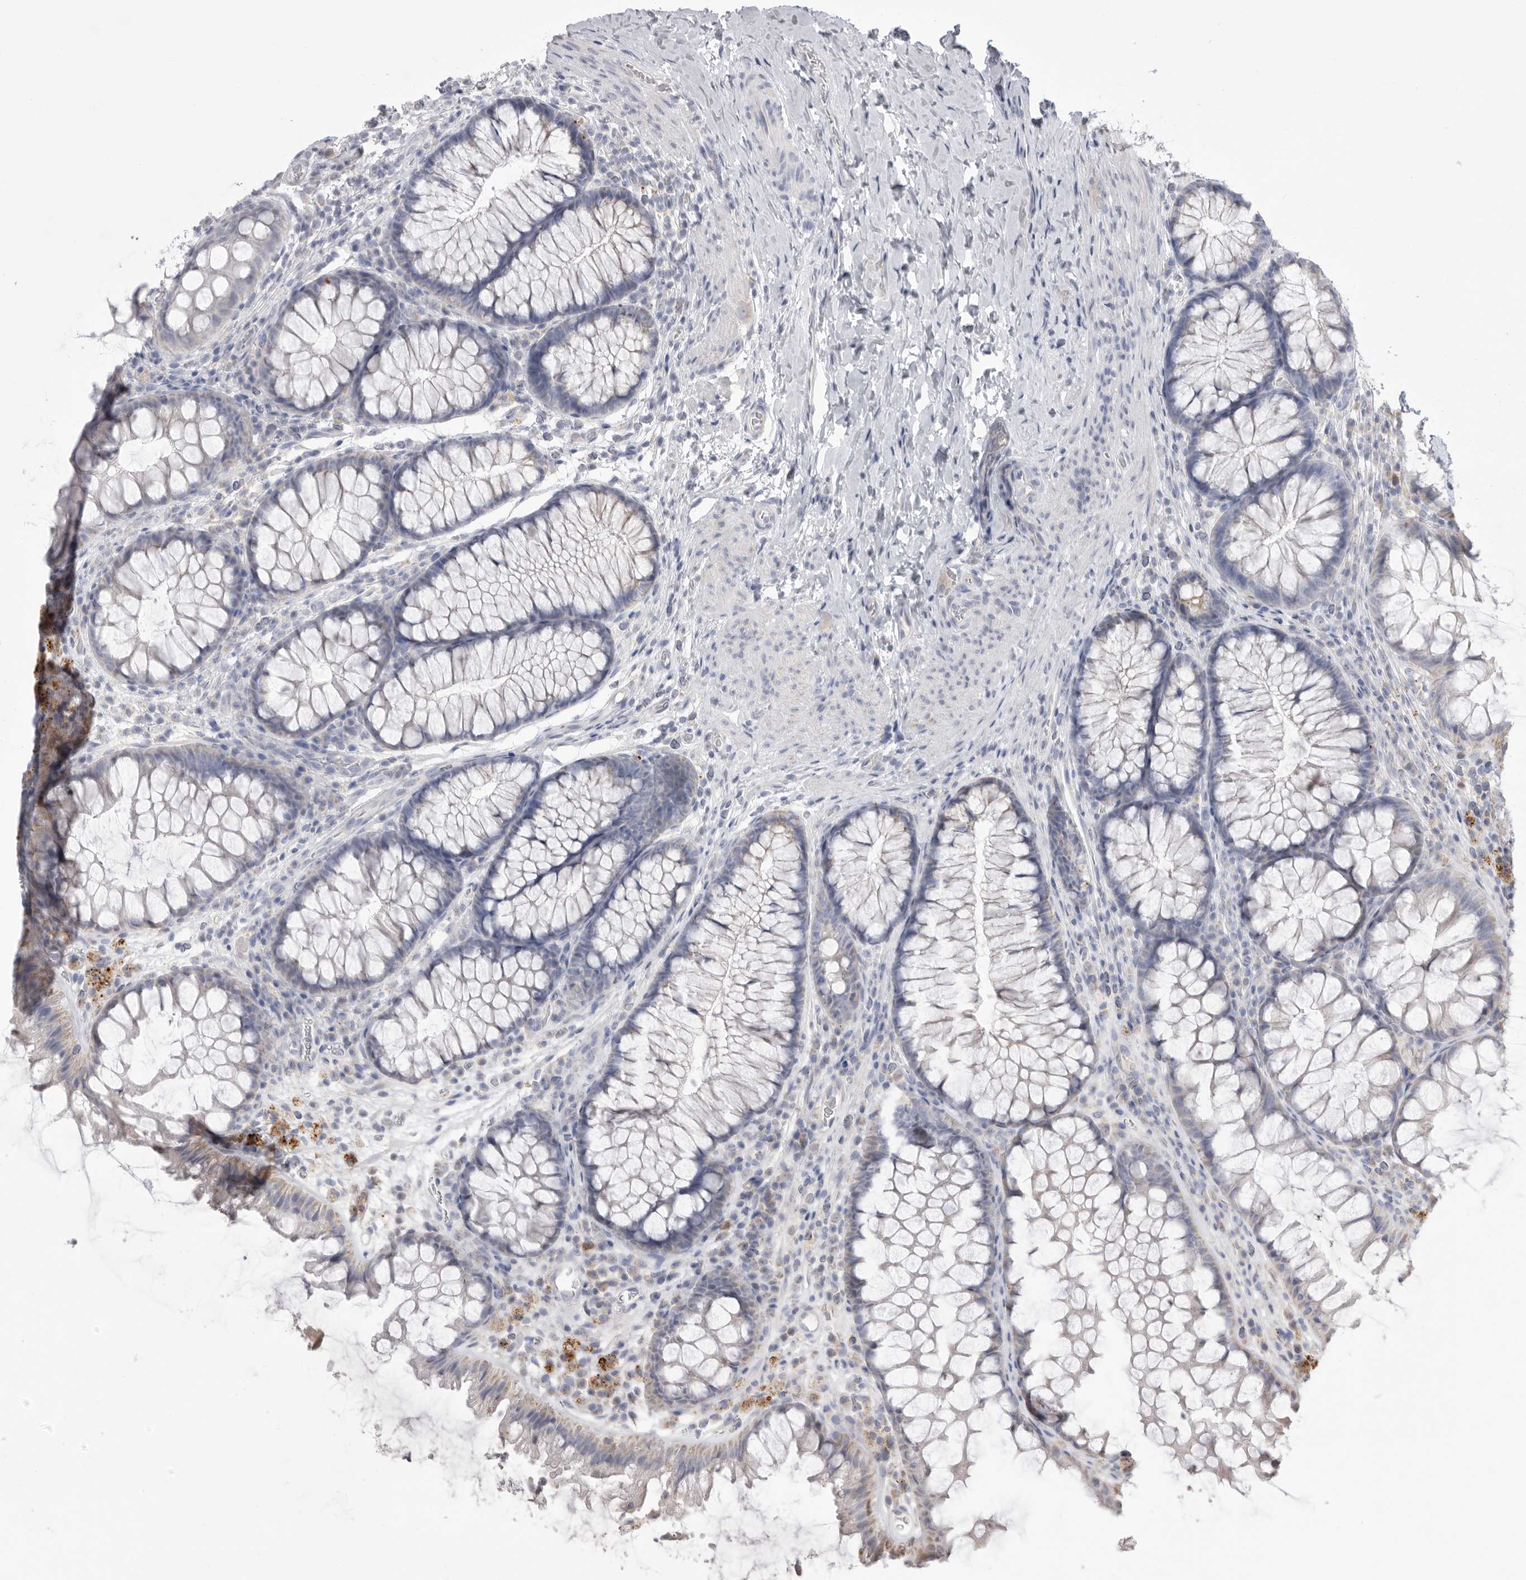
{"staining": {"intensity": "negative", "quantity": "none", "location": "none"}, "tissue": "colon", "cell_type": "Endothelial cells", "image_type": "normal", "snomed": [{"axis": "morphology", "description": "Normal tissue, NOS"}, {"axis": "topography", "description": "Colon"}], "caption": "IHC of normal human colon exhibits no expression in endothelial cells. Nuclei are stained in blue.", "gene": "VDAC3", "patient": {"sex": "female", "age": 62}}